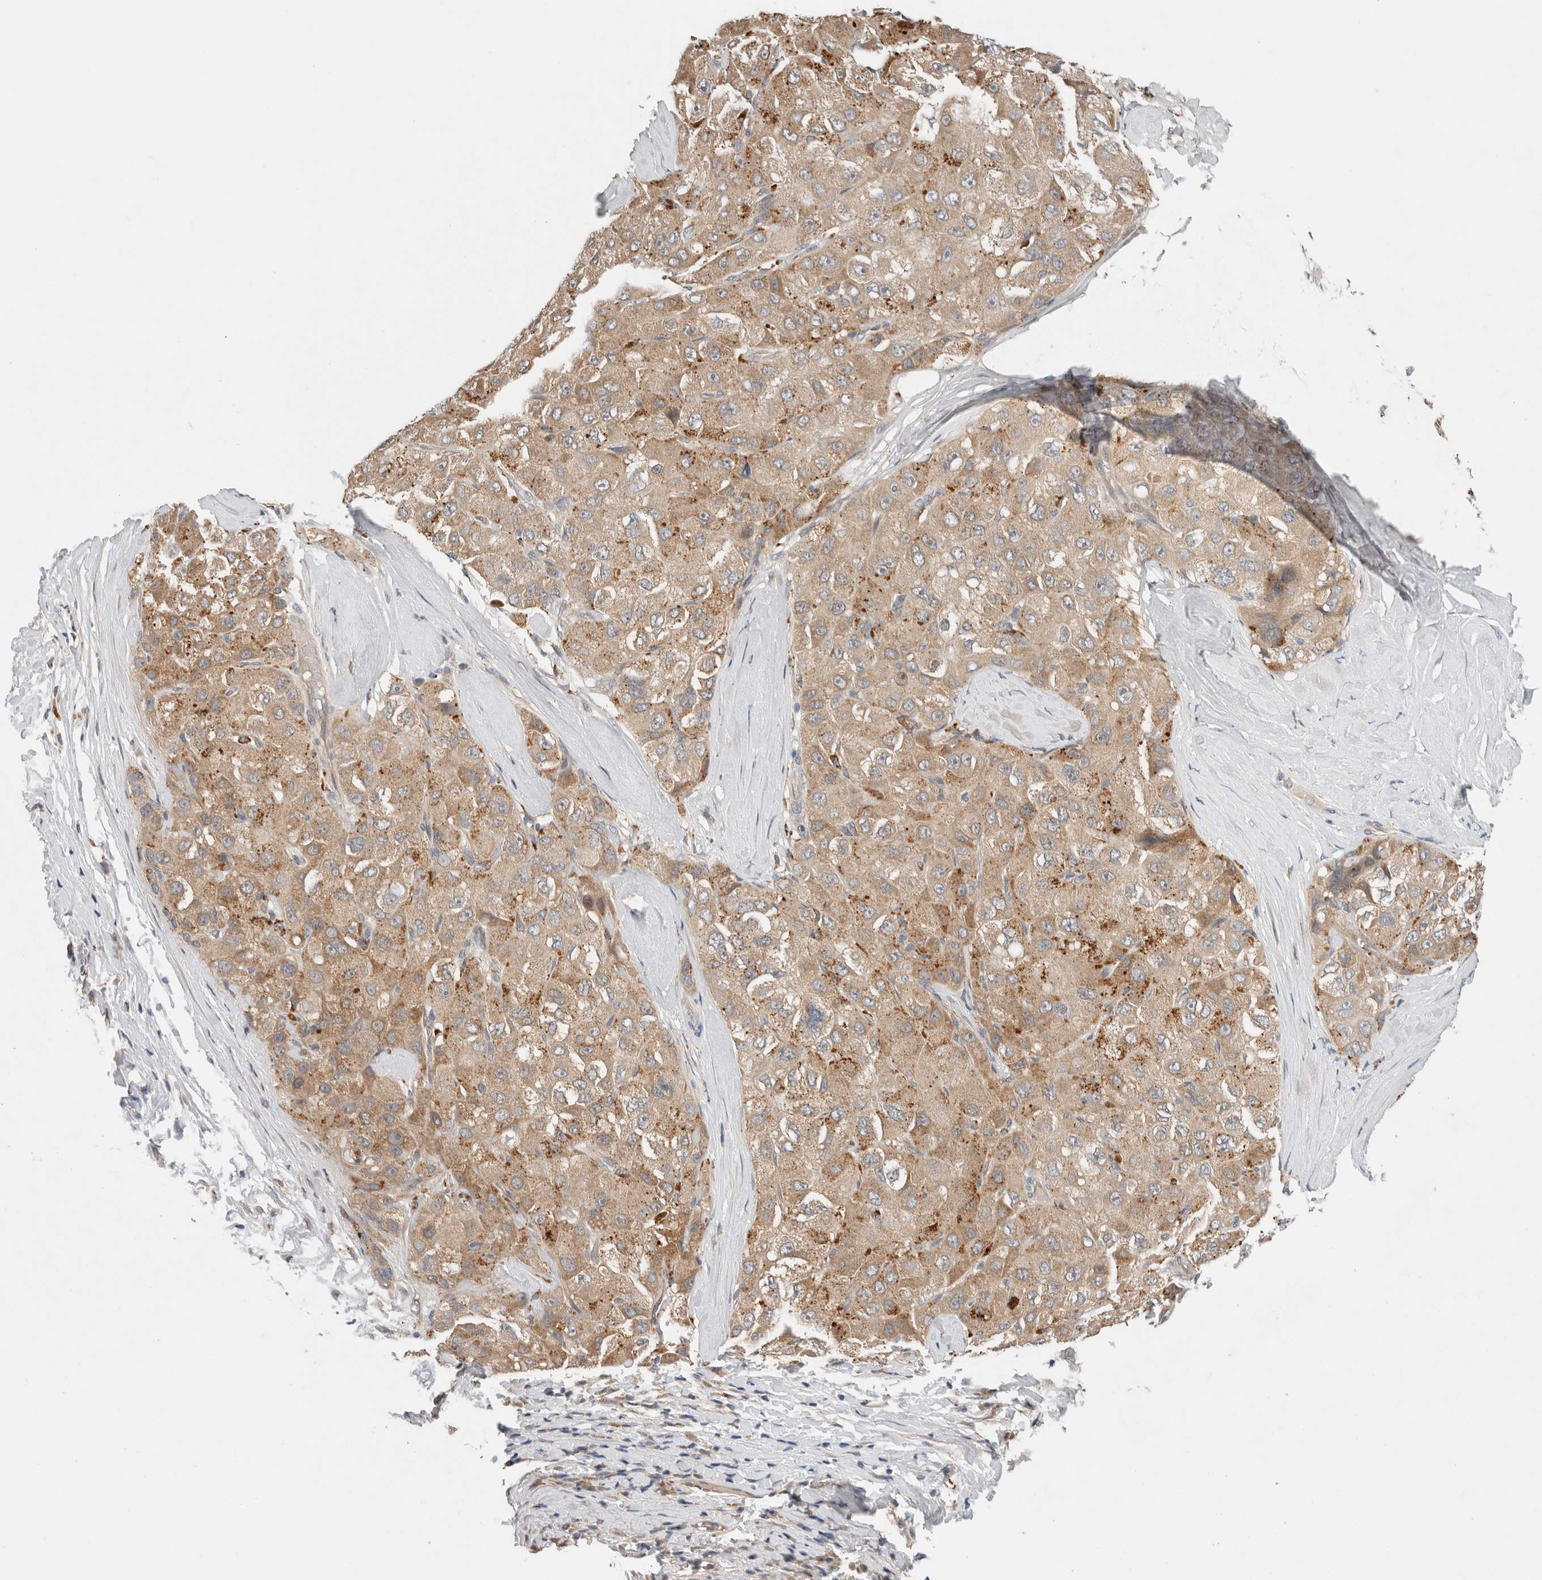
{"staining": {"intensity": "moderate", "quantity": ">75%", "location": "cytoplasmic/membranous"}, "tissue": "liver cancer", "cell_type": "Tumor cells", "image_type": "cancer", "snomed": [{"axis": "morphology", "description": "Carcinoma, Hepatocellular, NOS"}, {"axis": "topography", "description": "Liver"}], "caption": "A high-resolution image shows immunohistochemistry staining of liver cancer, which demonstrates moderate cytoplasmic/membranous positivity in approximately >75% of tumor cells. Immunohistochemistry (ihc) stains the protein in brown and the nuclei are stained blue.", "gene": "SGK1", "patient": {"sex": "male", "age": 80}}